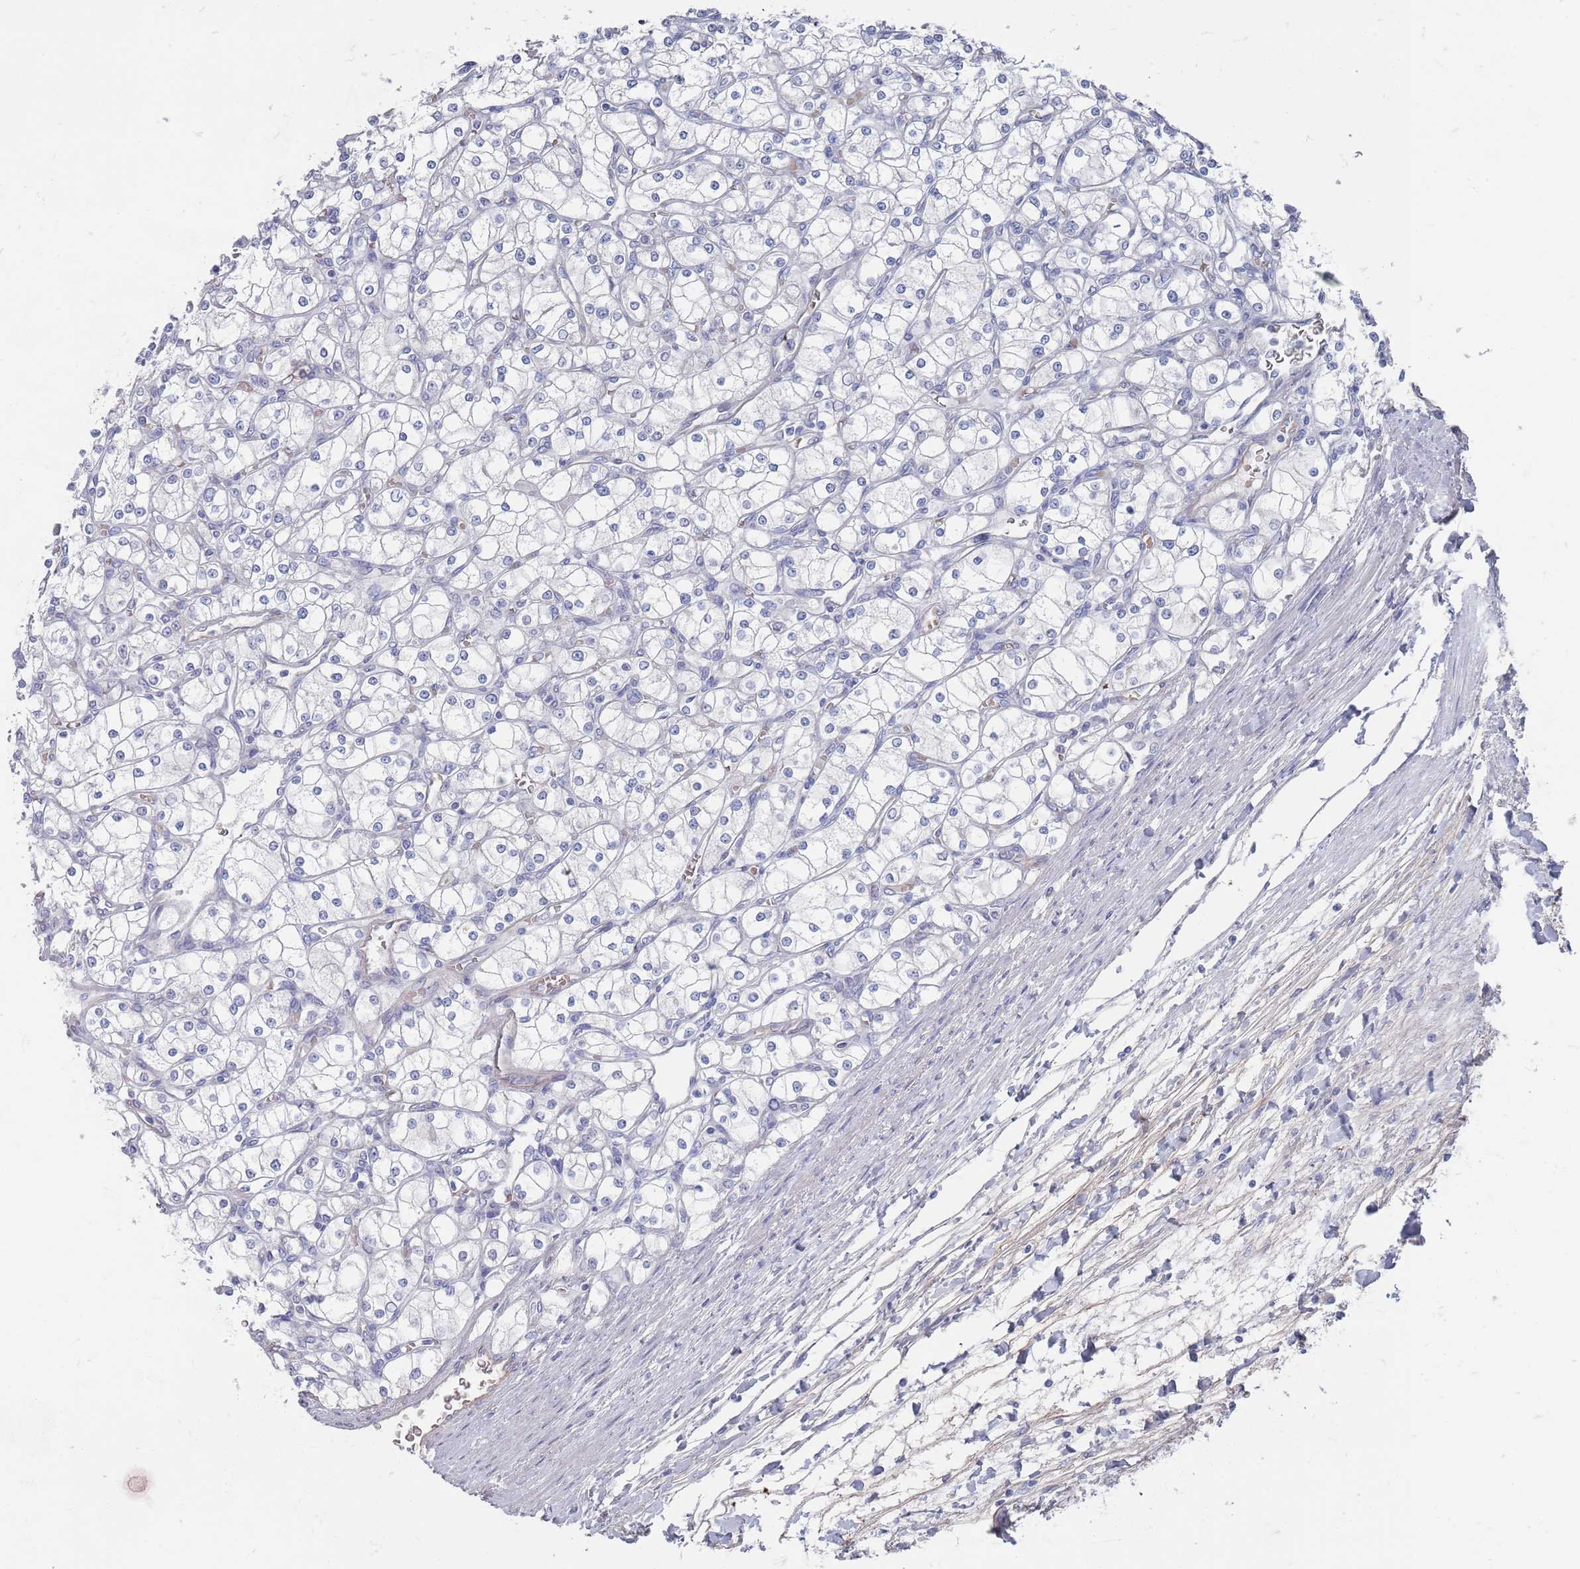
{"staining": {"intensity": "negative", "quantity": "none", "location": "none"}, "tissue": "renal cancer", "cell_type": "Tumor cells", "image_type": "cancer", "snomed": [{"axis": "morphology", "description": "Adenocarcinoma, NOS"}, {"axis": "topography", "description": "Kidney"}], "caption": "High magnification brightfield microscopy of renal cancer stained with DAB (3,3'-diaminobenzidine) (brown) and counterstained with hematoxylin (blue): tumor cells show no significant expression.", "gene": "TMCO3", "patient": {"sex": "male", "age": 80}}